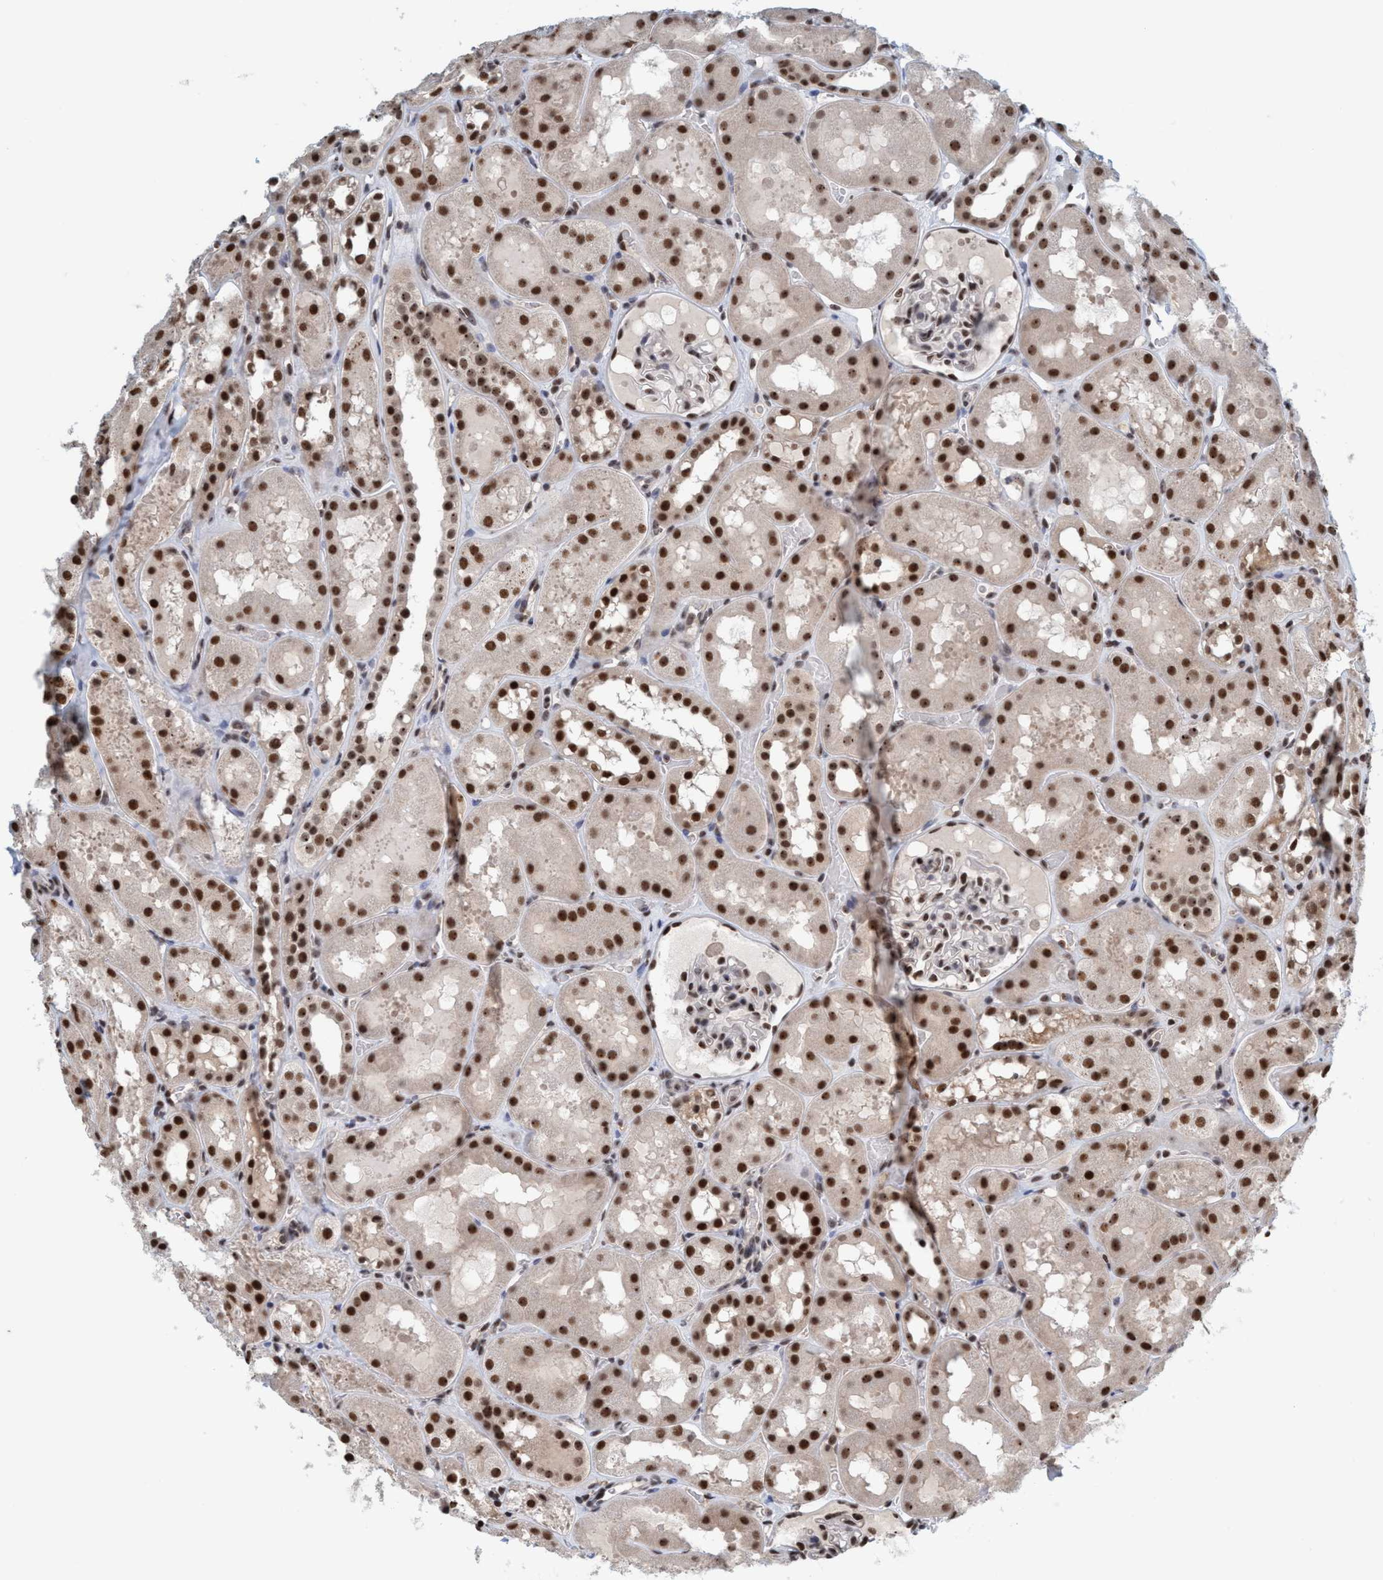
{"staining": {"intensity": "moderate", "quantity": ">75%", "location": "nuclear"}, "tissue": "kidney", "cell_type": "Cells in glomeruli", "image_type": "normal", "snomed": [{"axis": "morphology", "description": "Normal tissue, NOS"}, {"axis": "topography", "description": "Kidney"}, {"axis": "topography", "description": "Urinary bladder"}], "caption": "A medium amount of moderate nuclear staining is present in about >75% of cells in glomeruli in unremarkable kidney.", "gene": "SMCR8", "patient": {"sex": "male", "age": 16}}